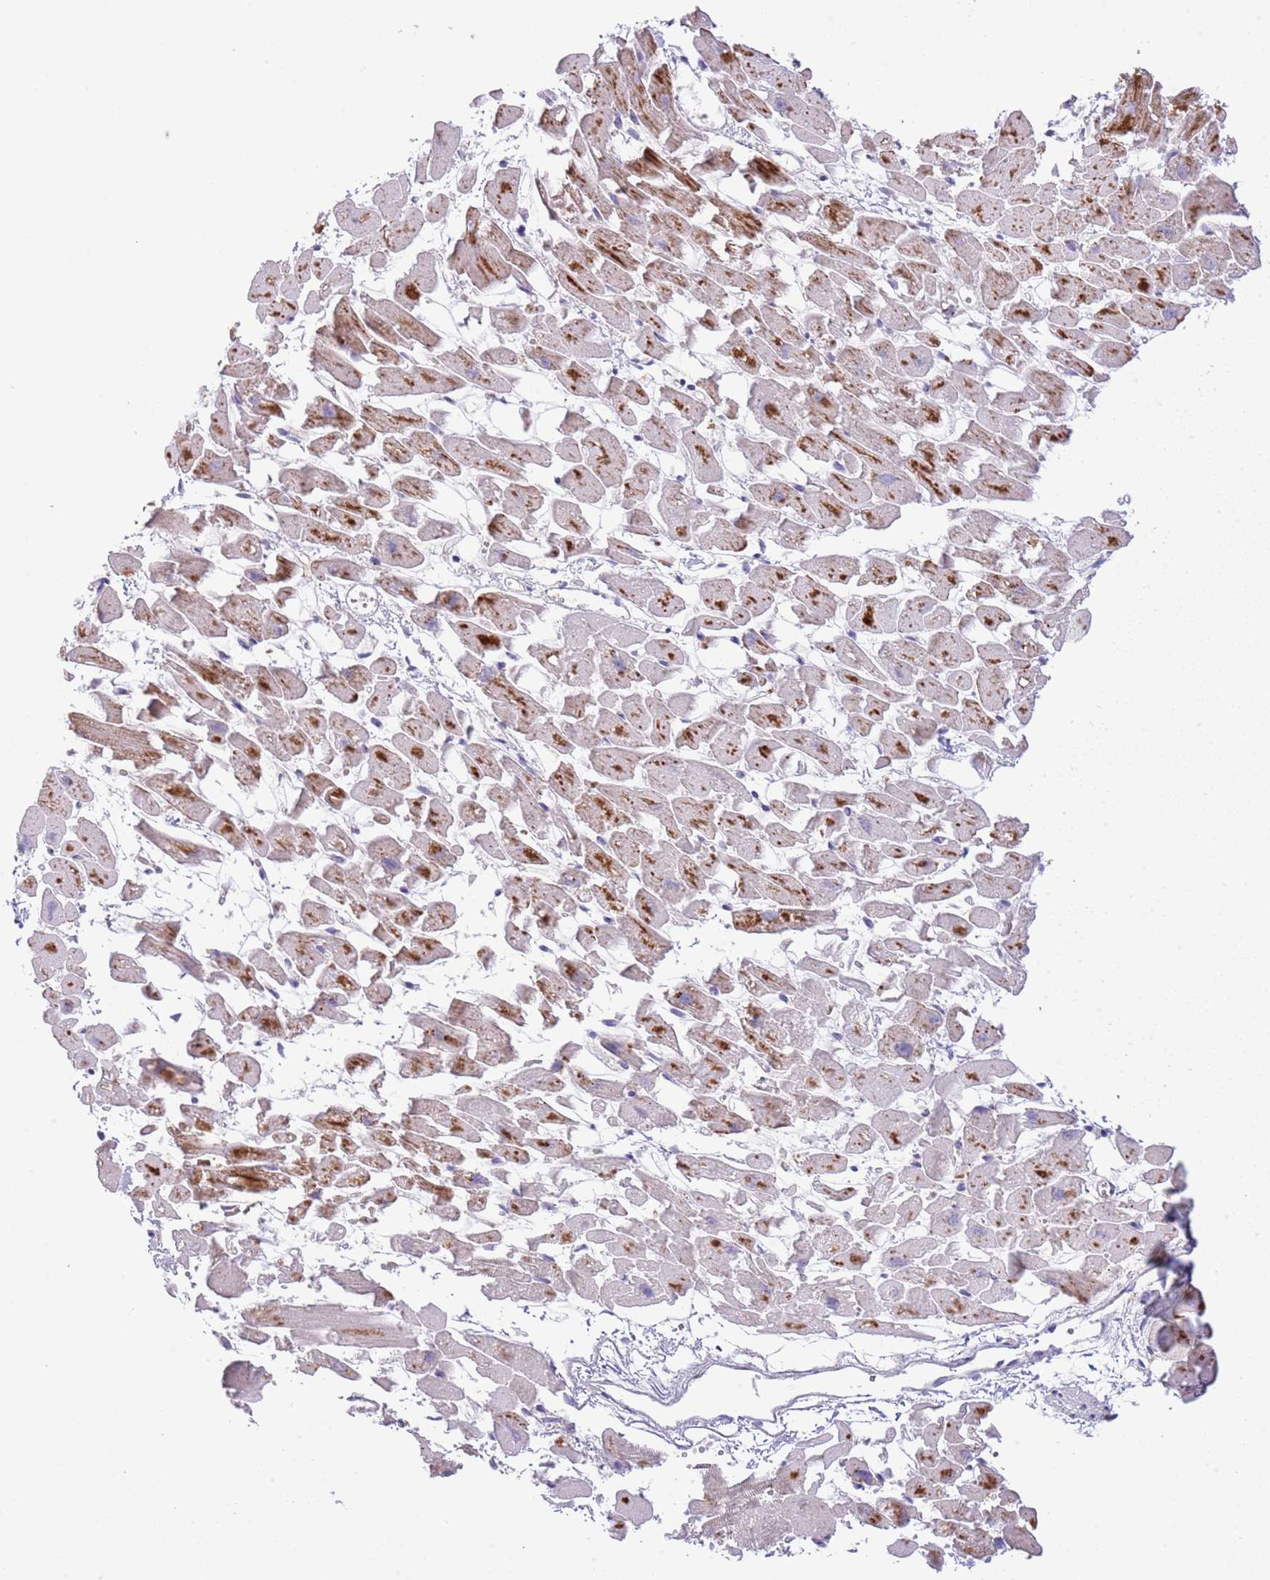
{"staining": {"intensity": "moderate", "quantity": "25%-75%", "location": "cytoplasmic/membranous"}, "tissue": "heart muscle", "cell_type": "Cardiomyocytes", "image_type": "normal", "snomed": [{"axis": "morphology", "description": "Normal tissue, NOS"}, {"axis": "topography", "description": "Heart"}], "caption": "Cardiomyocytes exhibit medium levels of moderate cytoplasmic/membranous expression in approximately 25%-75% of cells in benign human heart muscle.", "gene": "ABHD17A", "patient": {"sex": "female", "age": 64}}